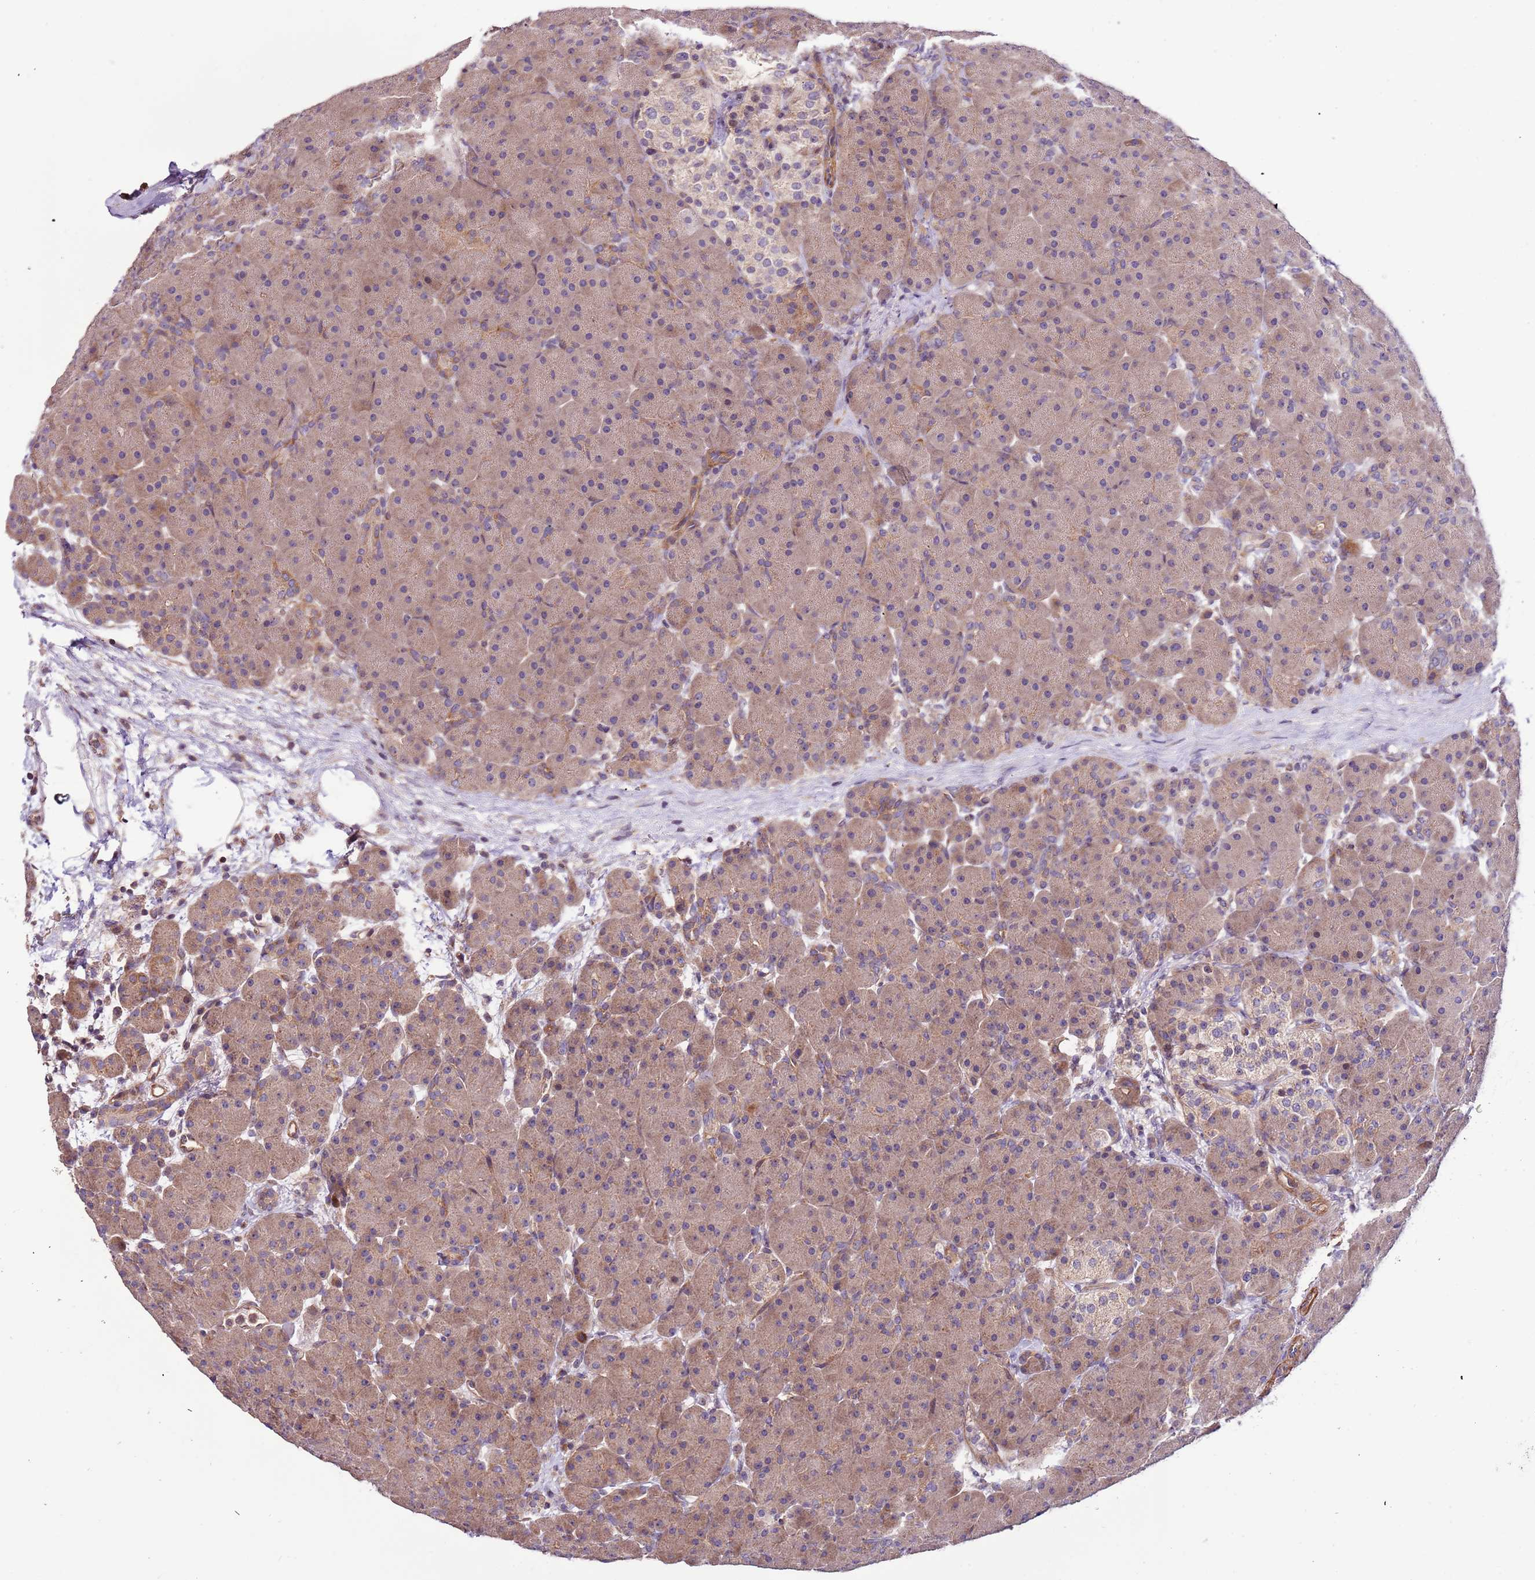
{"staining": {"intensity": "weak", "quantity": "25%-75%", "location": "cytoplasmic/membranous"}, "tissue": "pancreas", "cell_type": "Exocrine glandular cells", "image_type": "normal", "snomed": [{"axis": "morphology", "description": "Normal tissue, NOS"}, {"axis": "topography", "description": "Pancreas"}], "caption": "Protein analysis of normal pancreas reveals weak cytoplasmic/membranous positivity in about 25%-75% of exocrine glandular cells. Nuclei are stained in blue.", "gene": "LAMB4", "patient": {"sex": "male", "age": 66}}